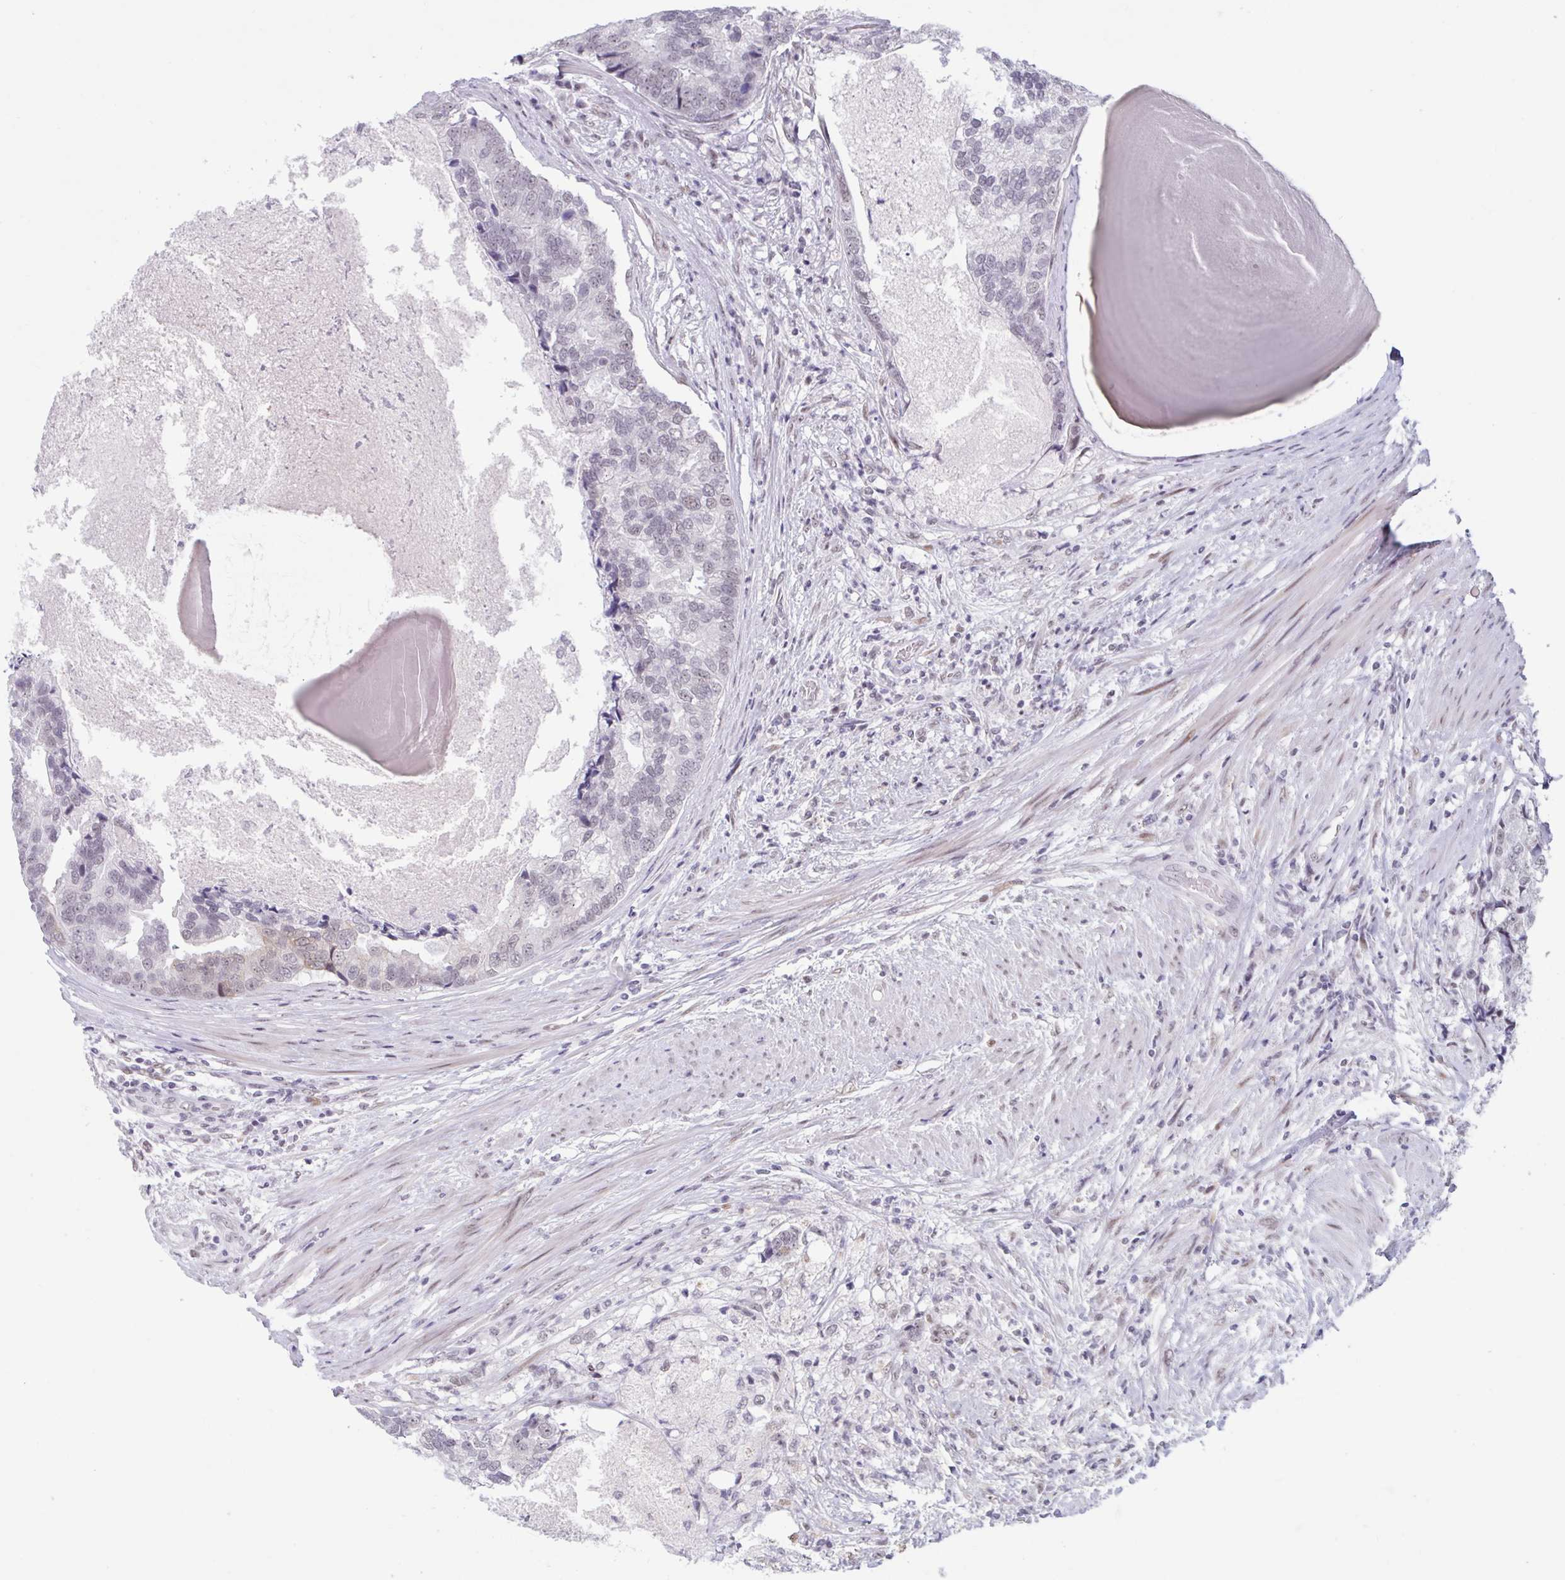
{"staining": {"intensity": "weak", "quantity": "25%-75%", "location": "nuclear"}, "tissue": "prostate cancer", "cell_type": "Tumor cells", "image_type": "cancer", "snomed": [{"axis": "morphology", "description": "Adenocarcinoma, High grade"}, {"axis": "topography", "description": "Prostate"}], "caption": "This photomicrograph shows immunohistochemistry staining of human prostate cancer, with low weak nuclear expression in approximately 25%-75% of tumor cells.", "gene": "HSD17B6", "patient": {"sex": "male", "age": 68}}